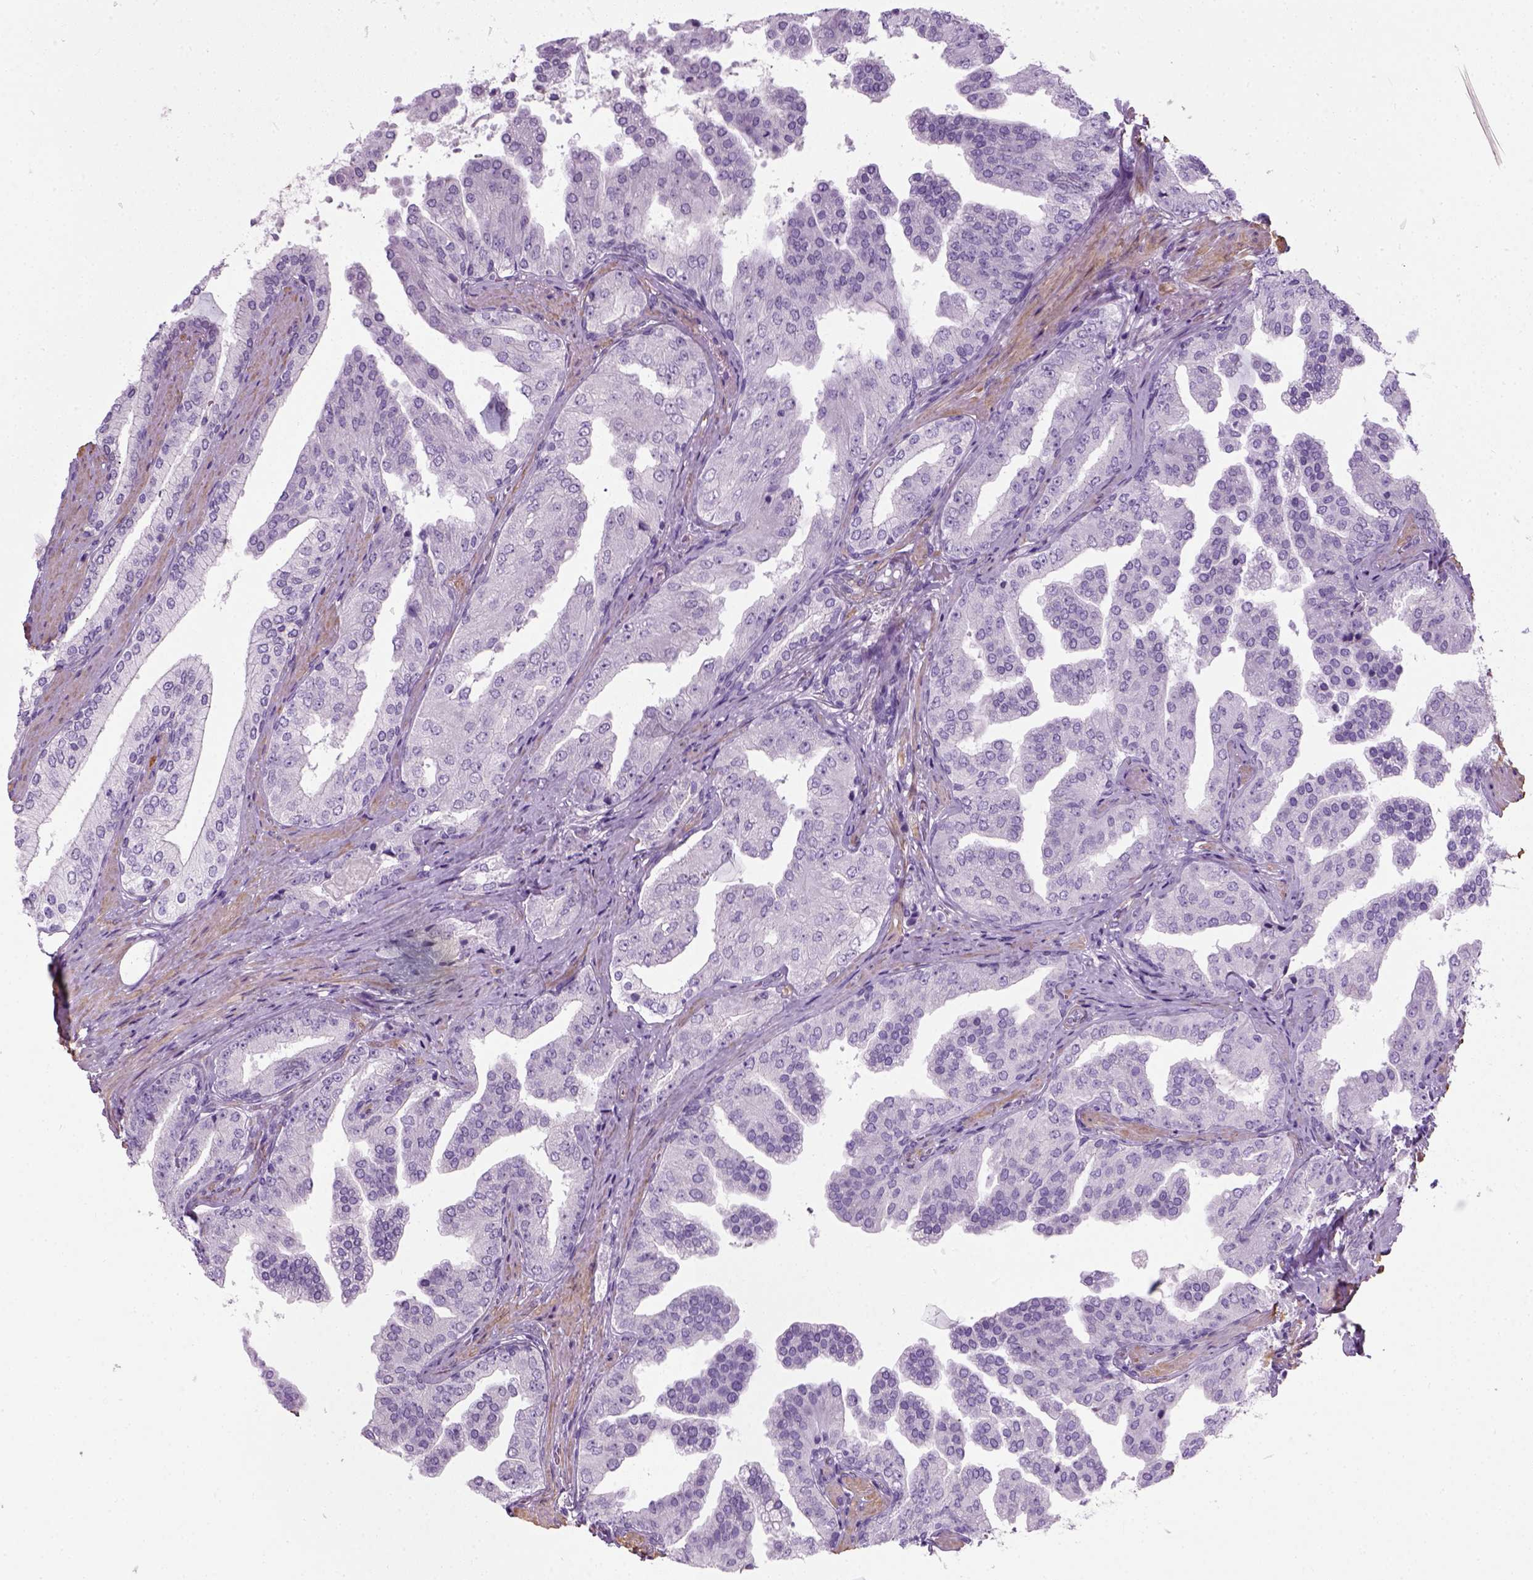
{"staining": {"intensity": "negative", "quantity": "none", "location": "none"}, "tissue": "prostate cancer", "cell_type": "Tumor cells", "image_type": "cancer", "snomed": [{"axis": "morphology", "description": "Adenocarcinoma, Low grade"}, {"axis": "topography", "description": "Prostate and seminal vesicle, NOS"}], "caption": "This is an immunohistochemistry image of prostate cancer (low-grade adenocarcinoma). There is no staining in tumor cells.", "gene": "FAM161A", "patient": {"sex": "male", "age": 61}}